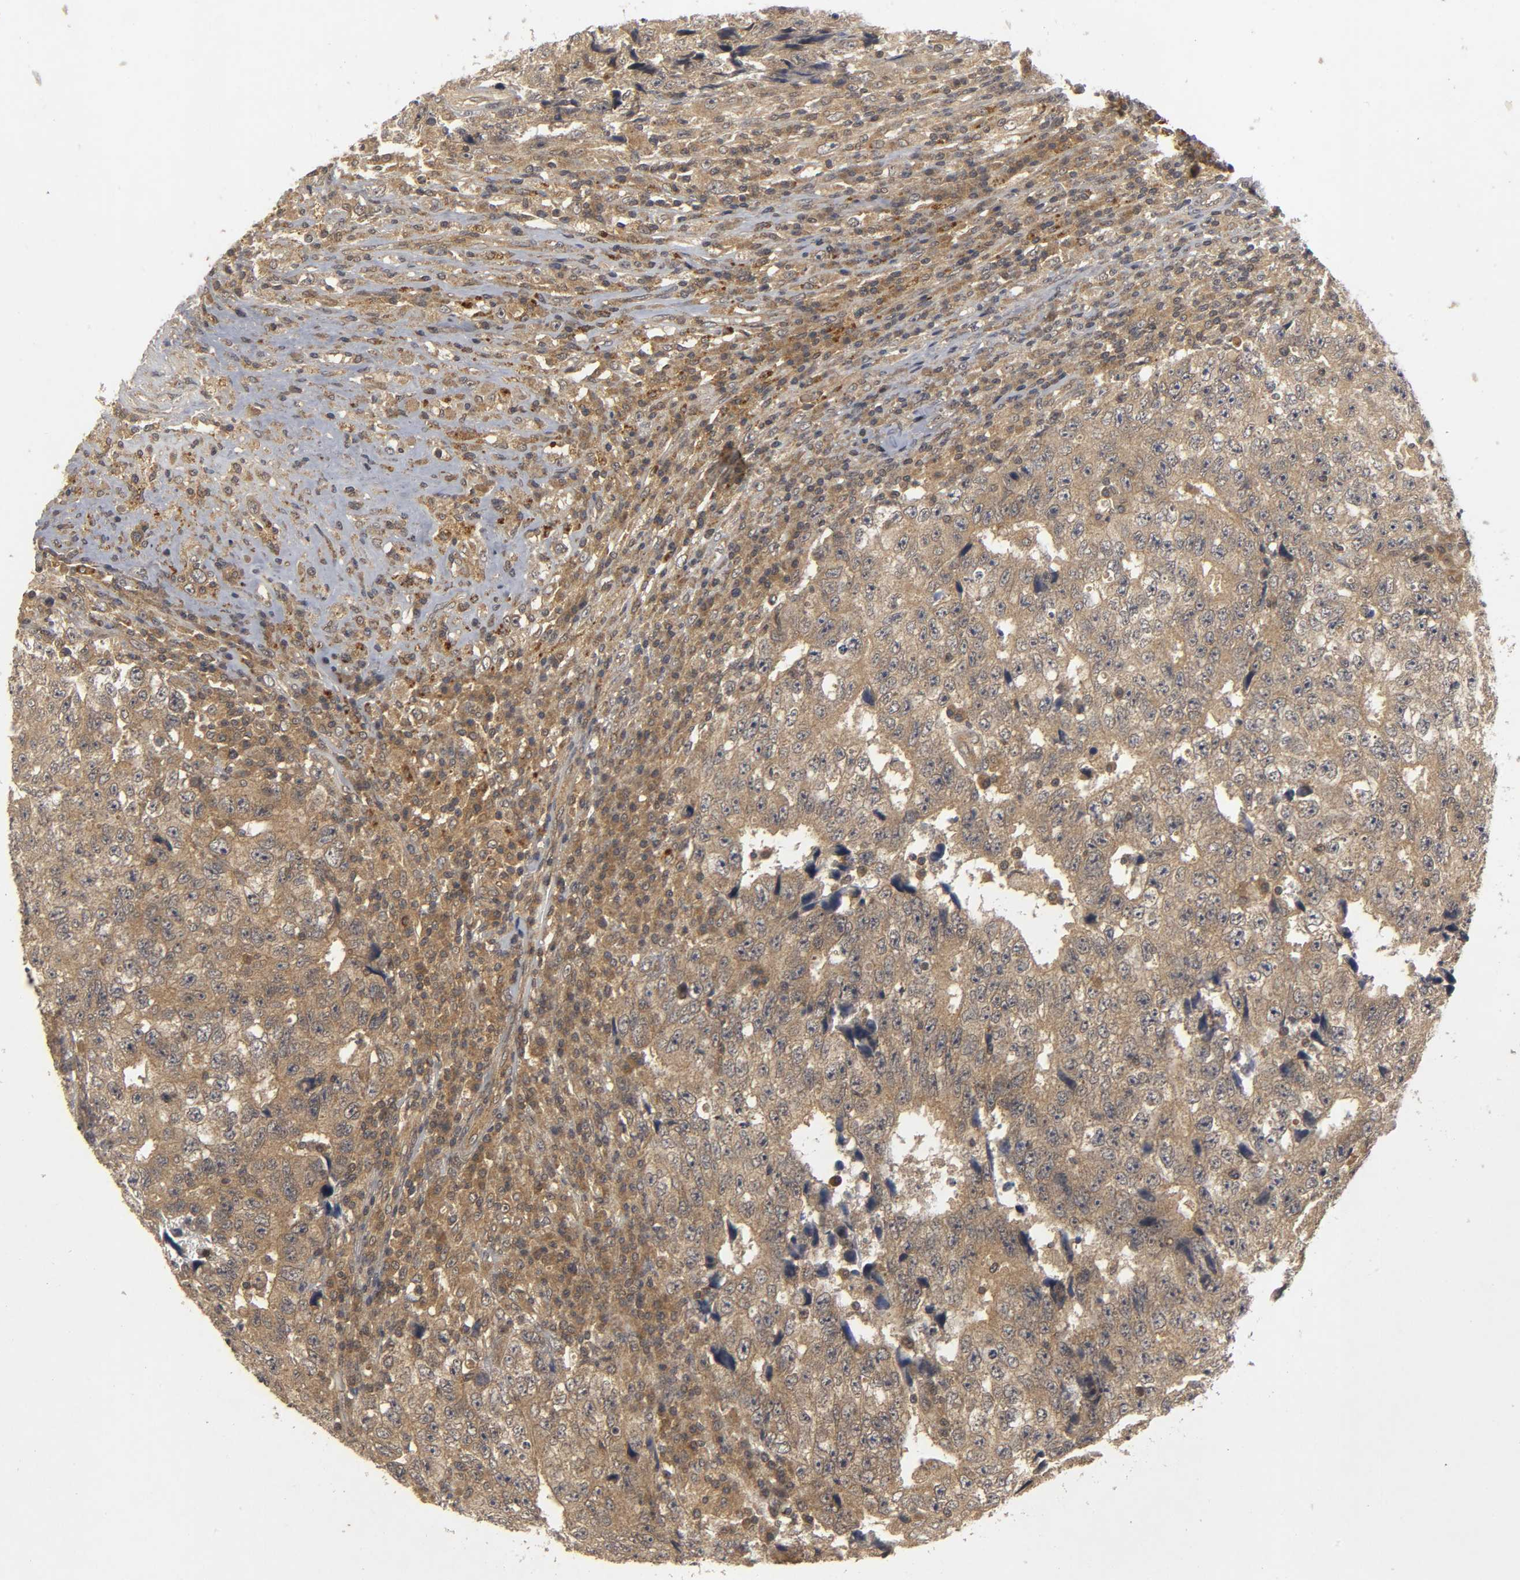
{"staining": {"intensity": "moderate", "quantity": "25%-75%", "location": "cytoplasmic/membranous"}, "tissue": "testis cancer", "cell_type": "Tumor cells", "image_type": "cancer", "snomed": [{"axis": "morphology", "description": "Necrosis, NOS"}, {"axis": "morphology", "description": "Carcinoma, Embryonal, NOS"}, {"axis": "topography", "description": "Testis"}], "caption": "There is medium levels of moderate cytoplasmic/membranous positivity in tumor cells of embryonal carcinoma (testis), as demonstrated by immunohistochemical staining (brown color).", "gene": "TRAF6", "patient": {"sex": "male", "age": 19}}